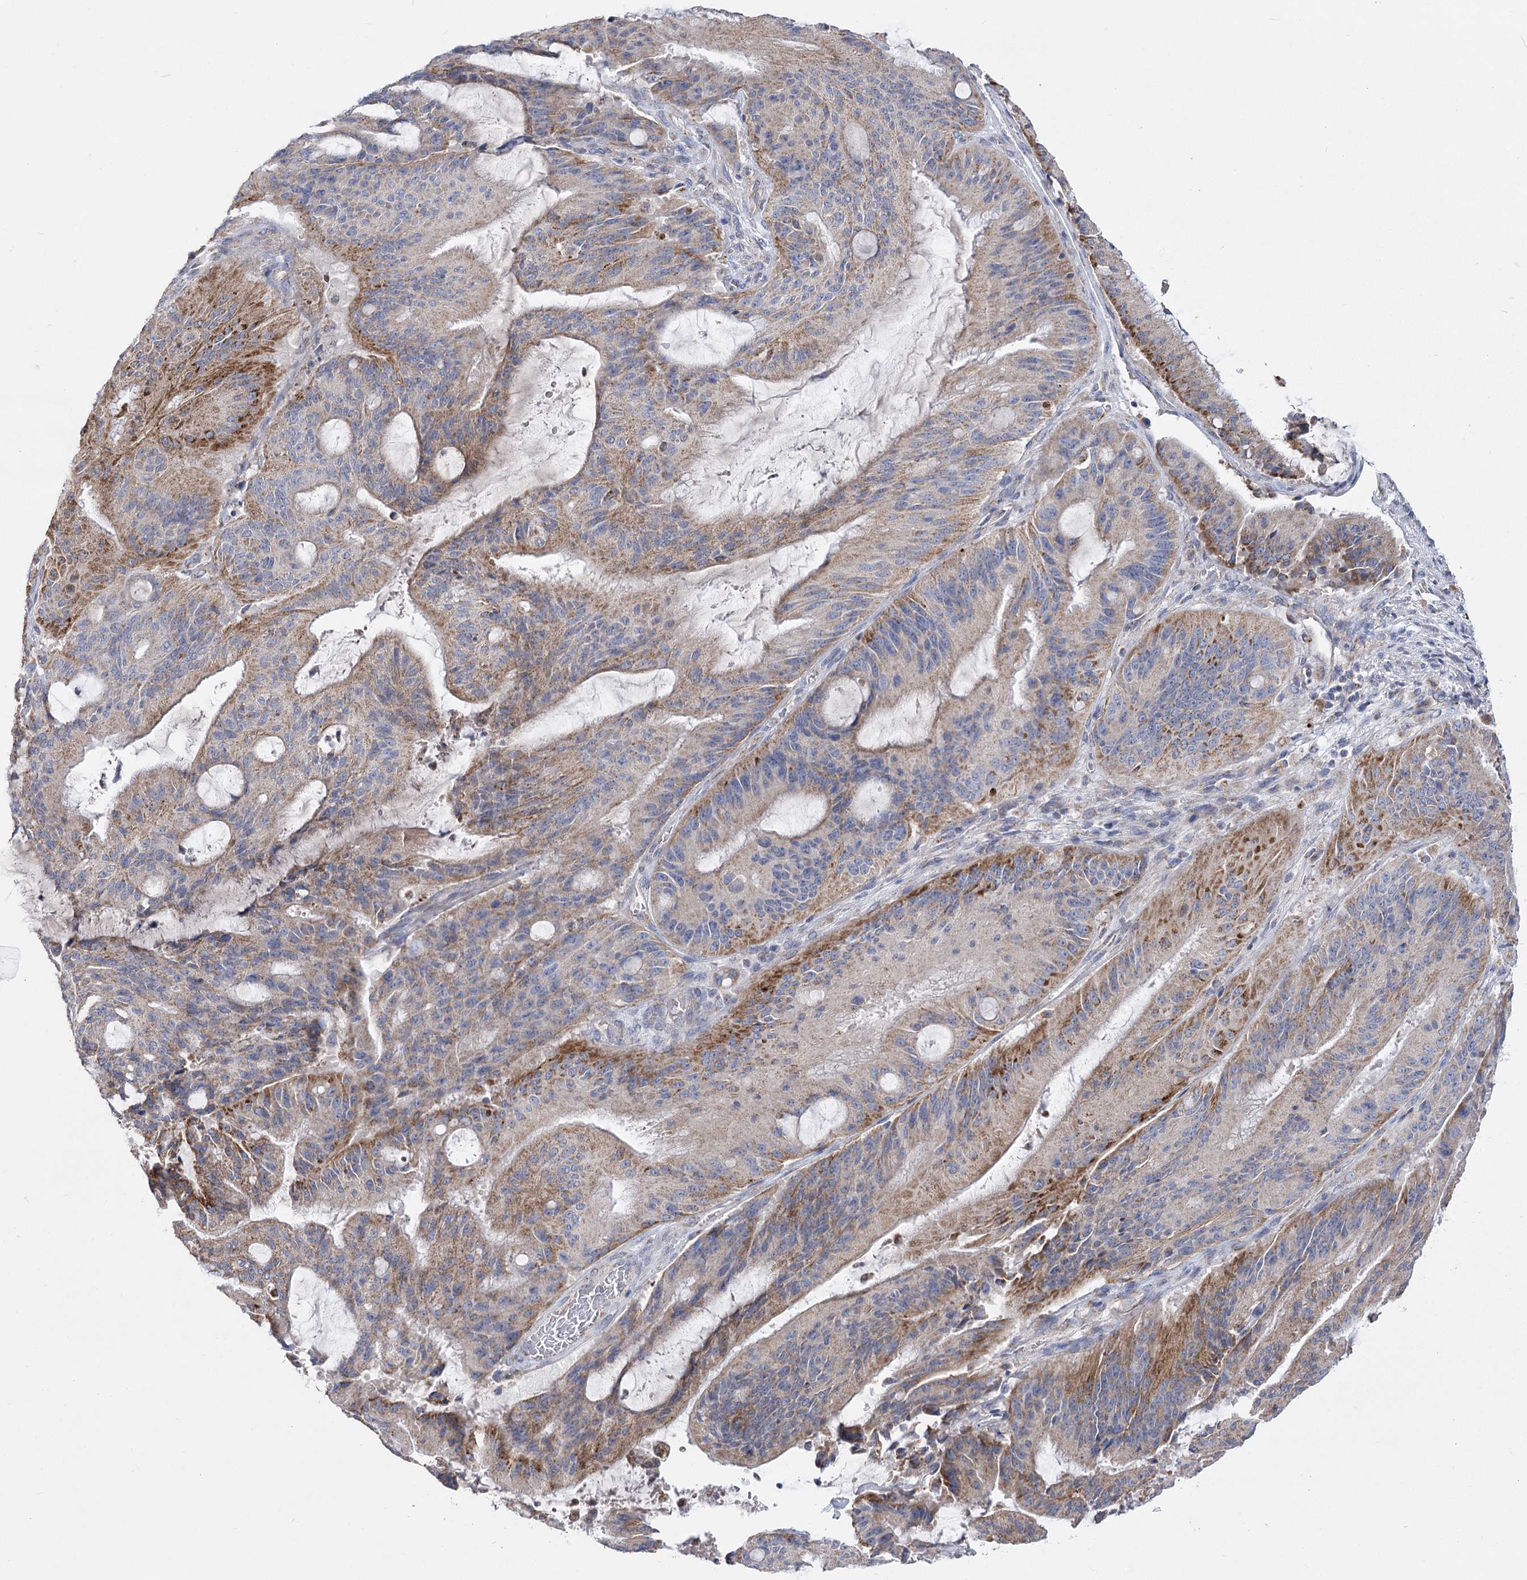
{"staining": {"intensity": "moderate", "quantity": ">75%", "location": "cytoplasmic/membranous"}, "tissue": "liver cancer", "cell_type": "Tumor cells", "image_type": "cancer", "snomed": [{"axis": "morphology", "description": "Normal tissue, NOS"}, {"axis": "morphology", "description": "Cholangiocarcinoma"}, {"axis": "topography", "description": "Liver"}, {"axis": "topography", "description": "Peripheral nerve tissue"}], "caption": "Immunohistochemical staining of human liver cancer (cholangiocarcinoma) reveals moderate cytoplasmic/membranous protein positivity in approximately >75% of tumor cells.", "gene": "PDHB", "patient": {"sex": "female", "age": 73}}